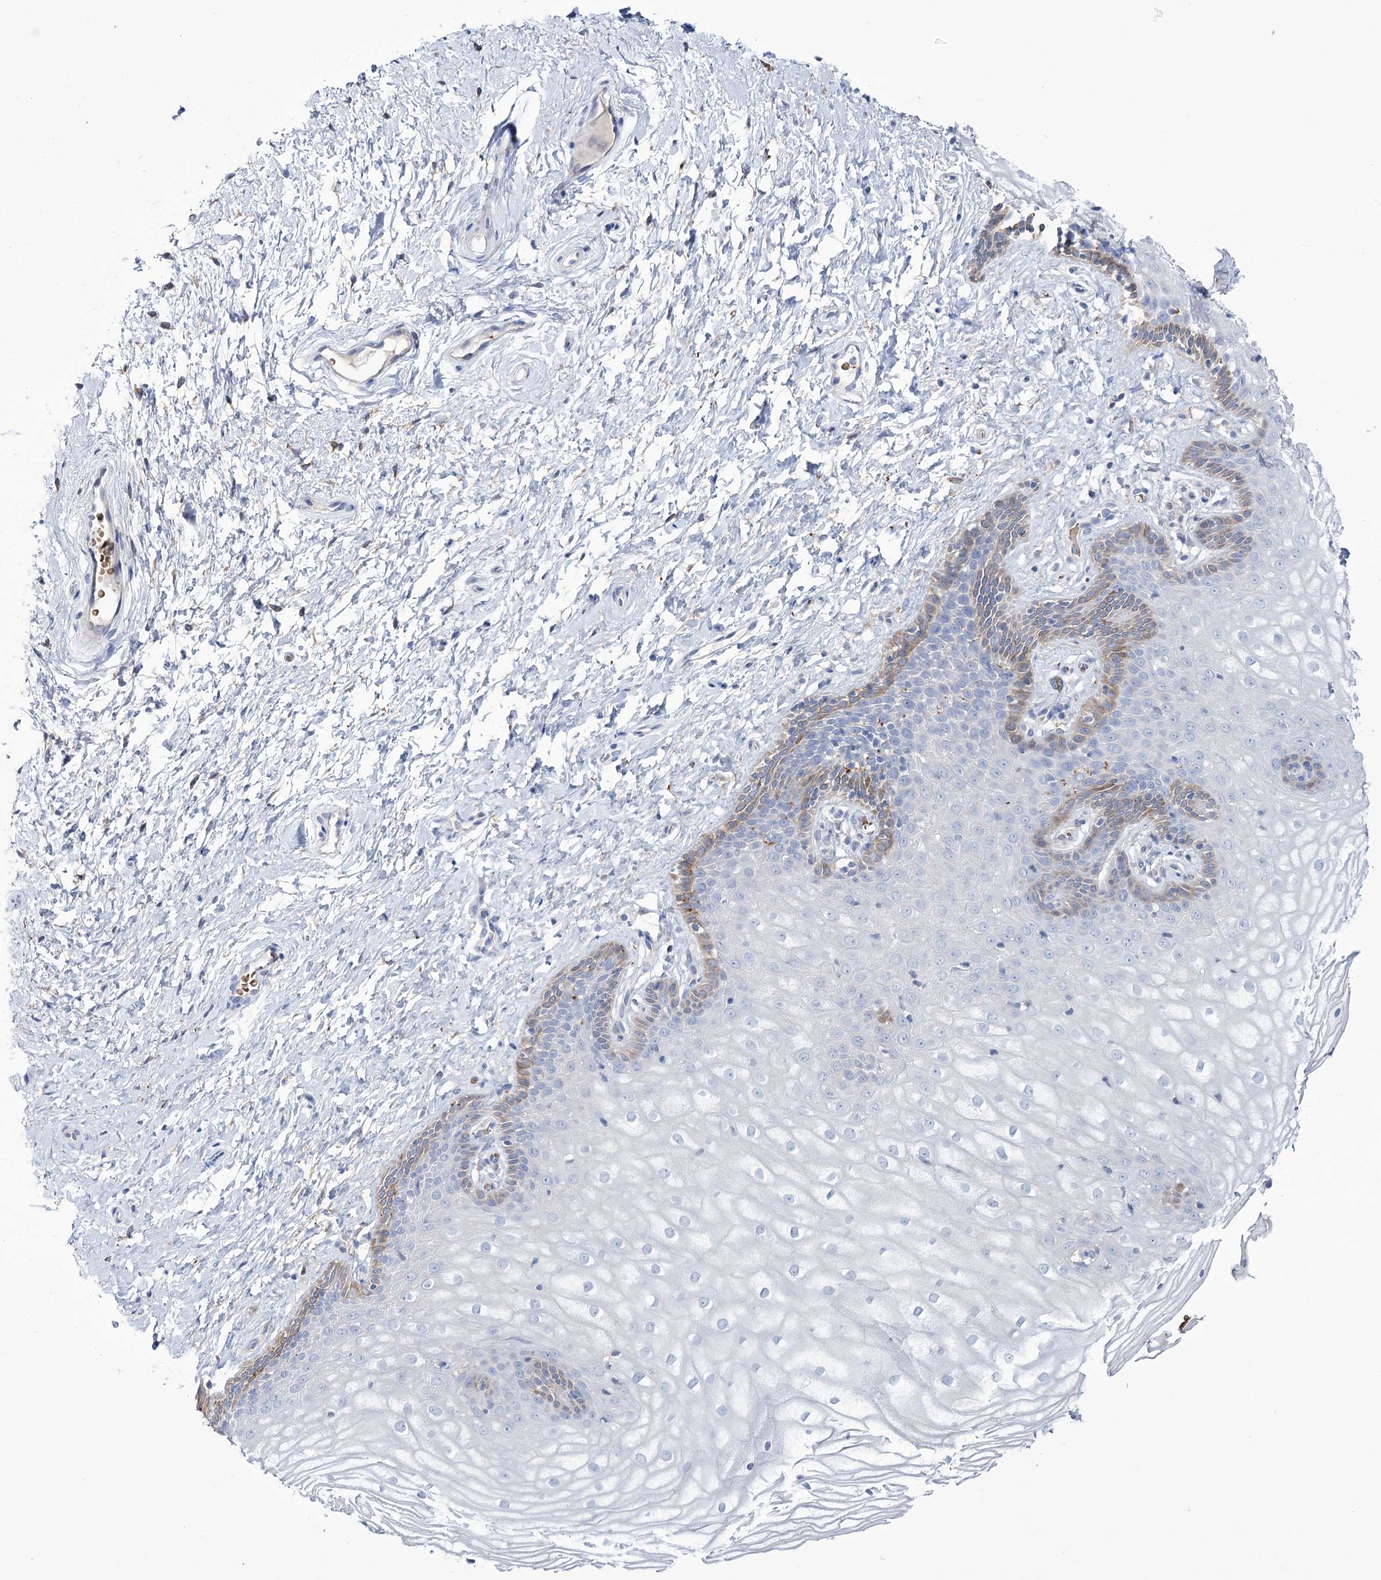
{"staining": {"intensity": "strong", "quantity": "<25%", "location": "cytoplasmic/membranous"}, "tissue": "vagina", "cell_type": "Squamous epithelial cells", "image_type": "normal", "snomed": [{"axis": "morphology", "description": "Normal tissue, NOS"}, {"axis": "topography", "description": "Vagina"}, {"axis": "topography", "description": "Cervix"}], "caption": "Immunohistochemical staining of normal human vagina reveals strong cytoplasmic/membranous protein expression in approximately <25% of squamous epithelial cells. The protein is shown in brown color, while the nuclei are stained blue.", "gene": "ZNF622", "patient": {"sex": "female", "age": 40}}